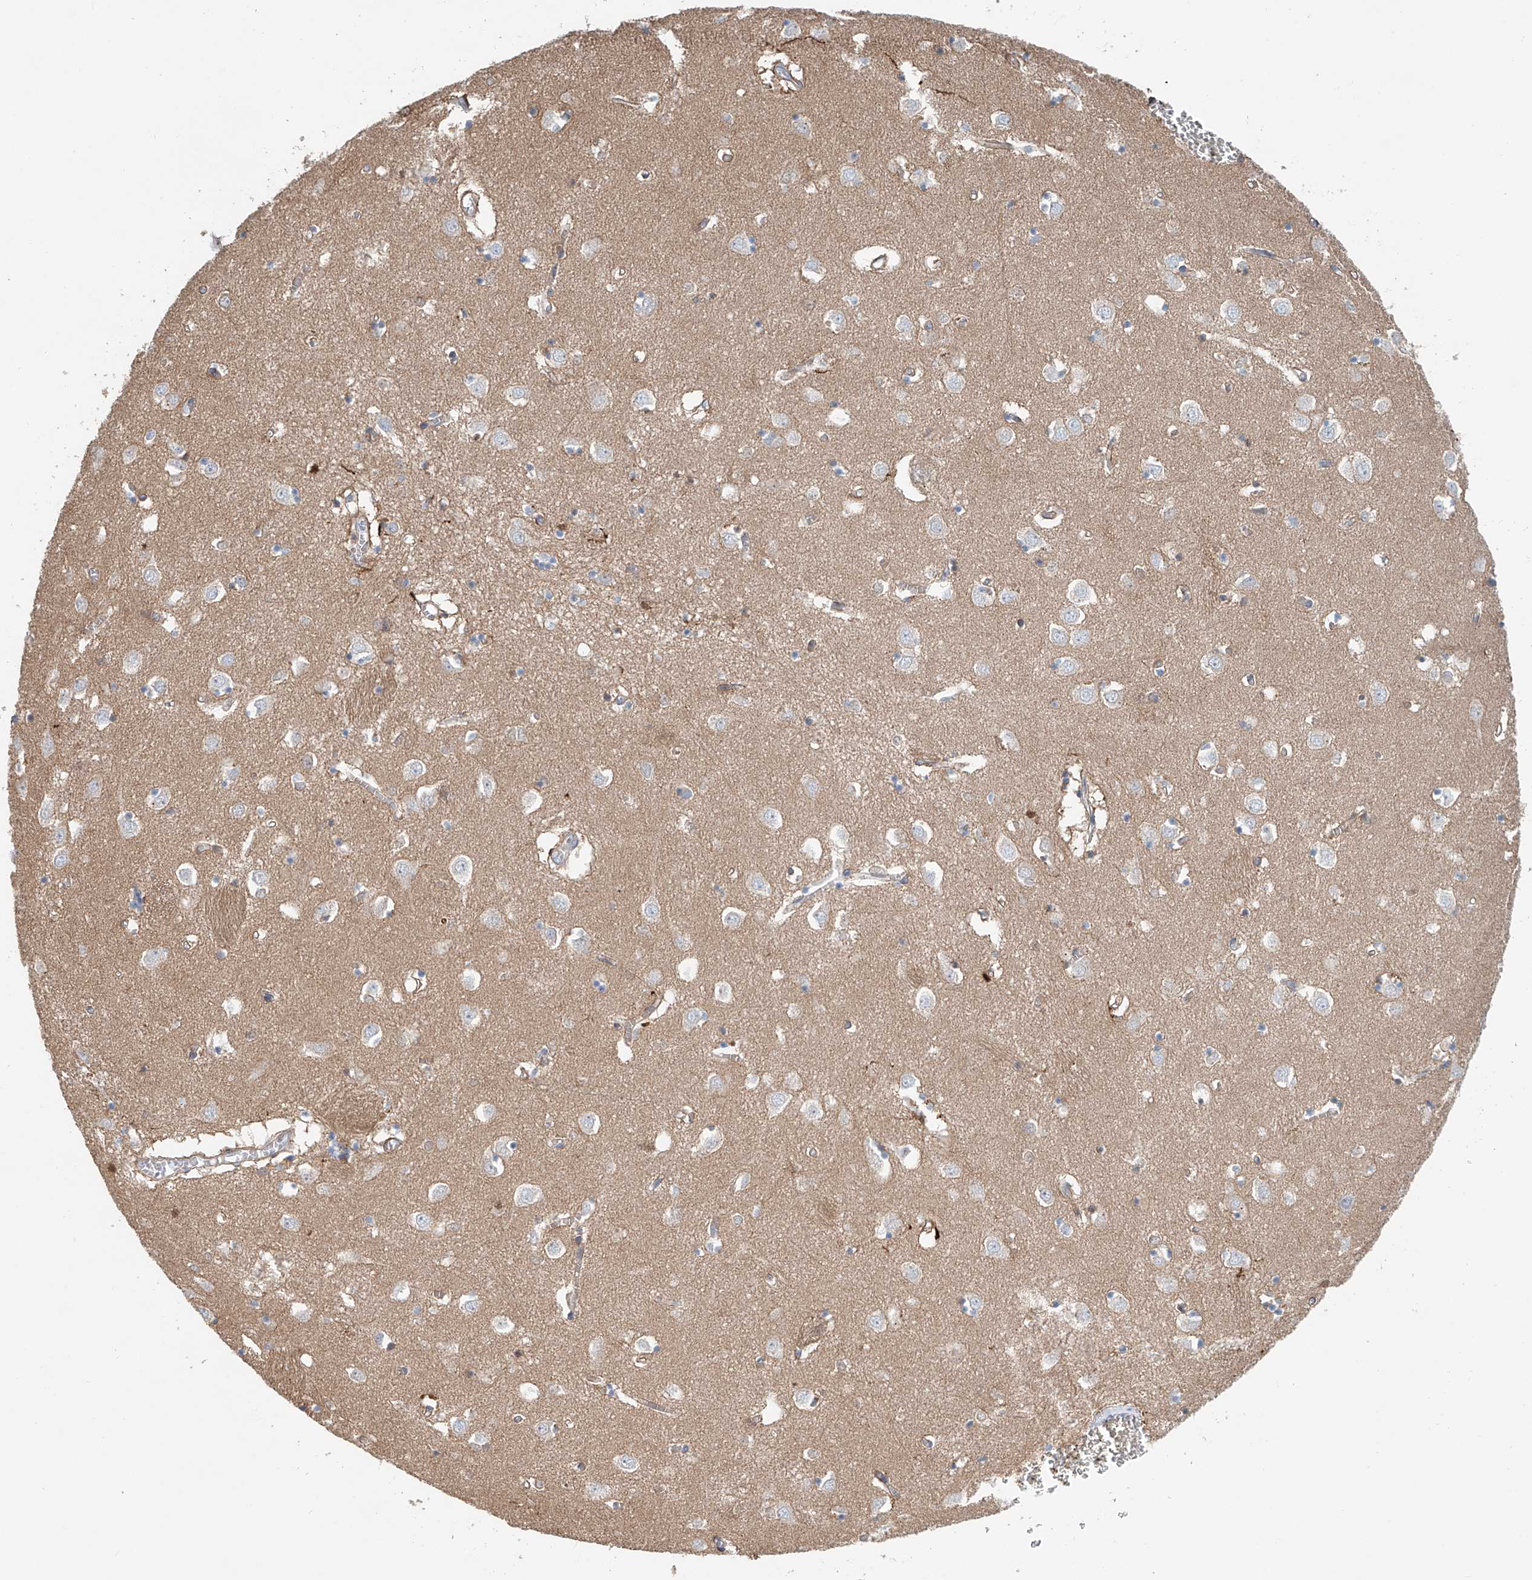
{"staining": {"intensity": "moderate", "quantity": "<25%", "location": "cytoplasmic/membranous"}, "tissue": "caudate", "cell_type": "Glial cells", "image_type": "normal", "snomed": [{"axis": "morphology", "description": "Normal tissue, NOS"}, {"axis": "topography", "description": "Lateral ventricle wall"}], "caption": "Brown immunohistochemical staining in unremarkable caudate shows moderate cytoplasmic/membranous staining in approximately <25% of glial cells. (DAB IHC, brown staining for protein, blue staining for nuclei).", "gene": "FRYL", "patient": {"sex": "male", "age": 70}}